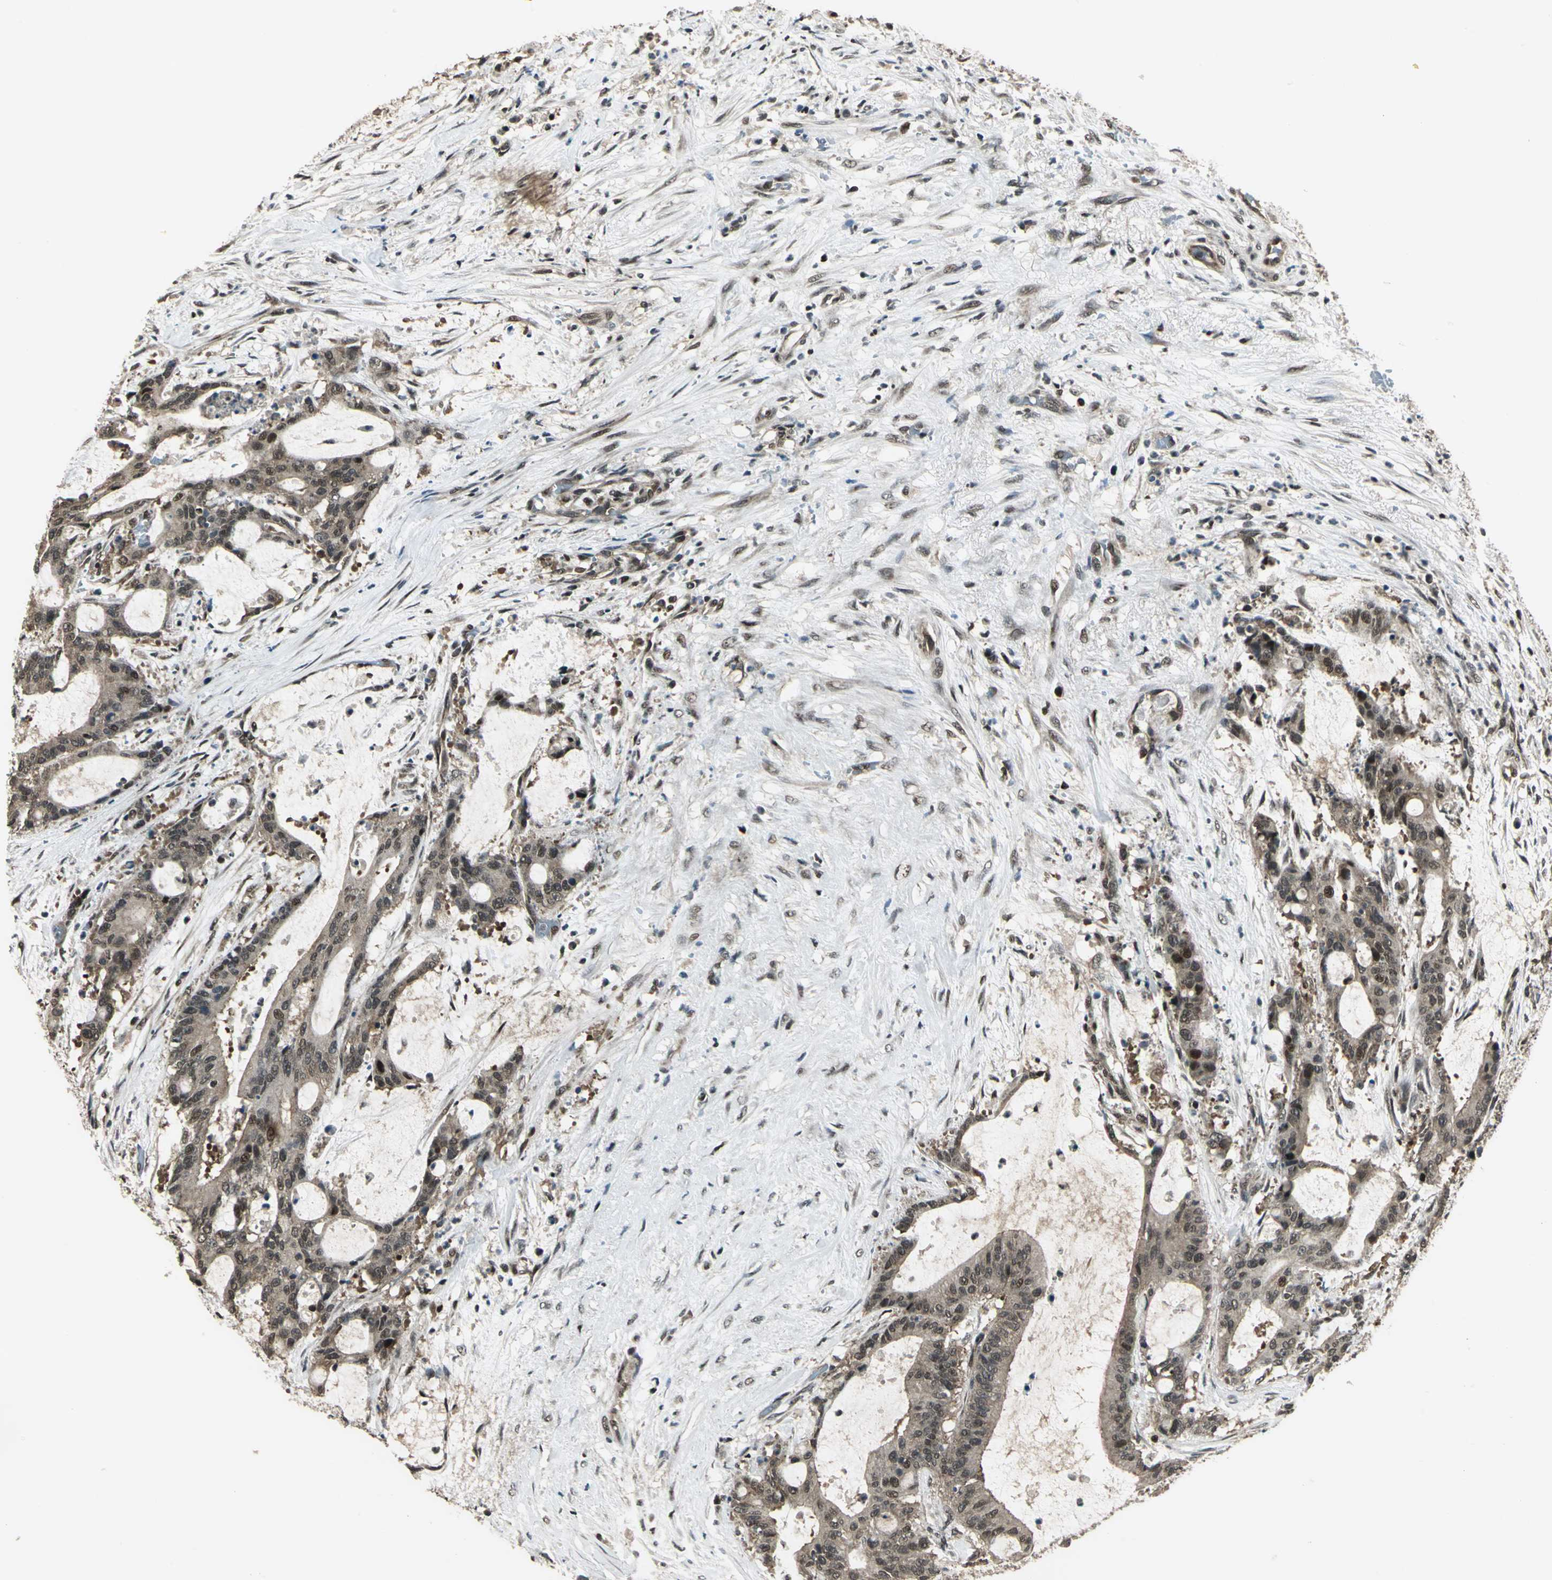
{"staining": {"intensity": "weak", "quantity": ">75%", "location": "cytoplasmic/membranous,nuclear"}, "tissue": "liver cancer", "cell_type": "Tumor cells", "image_type": "cancer", "snomed": [{"axis": "morphology", "description": "Cholangiocarcinoma"}, {"axis": "topography", "description": "Liver"}], "caption": "A histopathology image of human cholangiocarcinoma (liver) stained for a protein shows weak cytoplasmic/membranous and nuclear brown staining in tumor cells.", "gene": "PSMC3", "patient": {"sex": "female", "age": 73}}